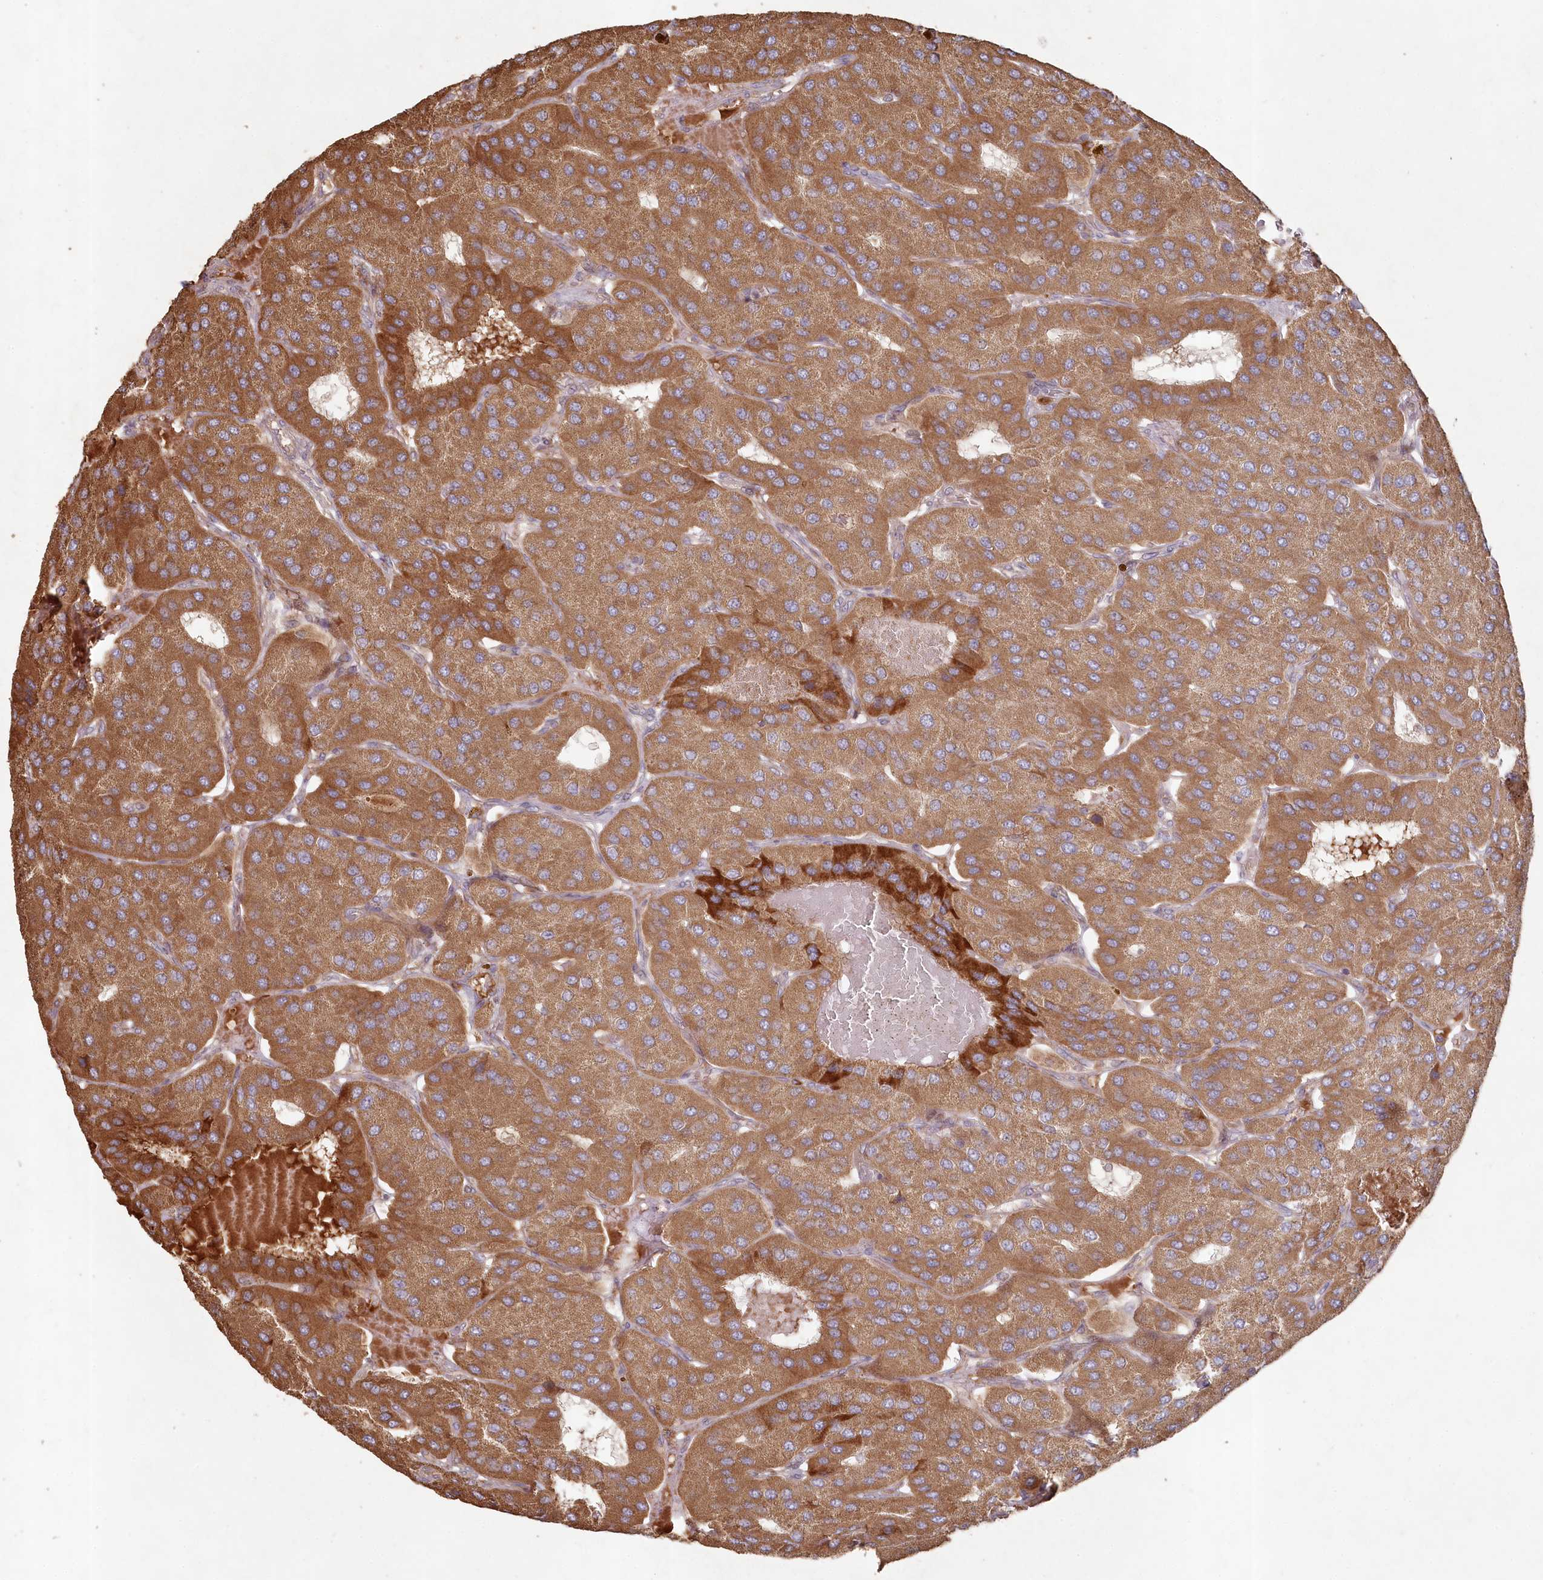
{"staining": {"intensity": "moderate", "quantity": ">75%", "location": "cytoplasmic/membranous"}, "tissue": "parathyroid gland", "cell_type": "Glandular cells", "image_type": "normal", "snomed": [{"axis": "morphology", "description": "Normal tissue, NOS"}, {"axis": "morphology", "description": "Adenoma, NOS"}, {"axis": "topography", "description": "Parathyroid gland"}], "caption": "Immunohistochemistry of unremarkable human parathyroid gland exhibits medium levels of moderate cytoplasmic/membranous expression in approximately >75% of glandular cells.", "gene": "HAL", "patient": {"sex": "female", "age": 86}}